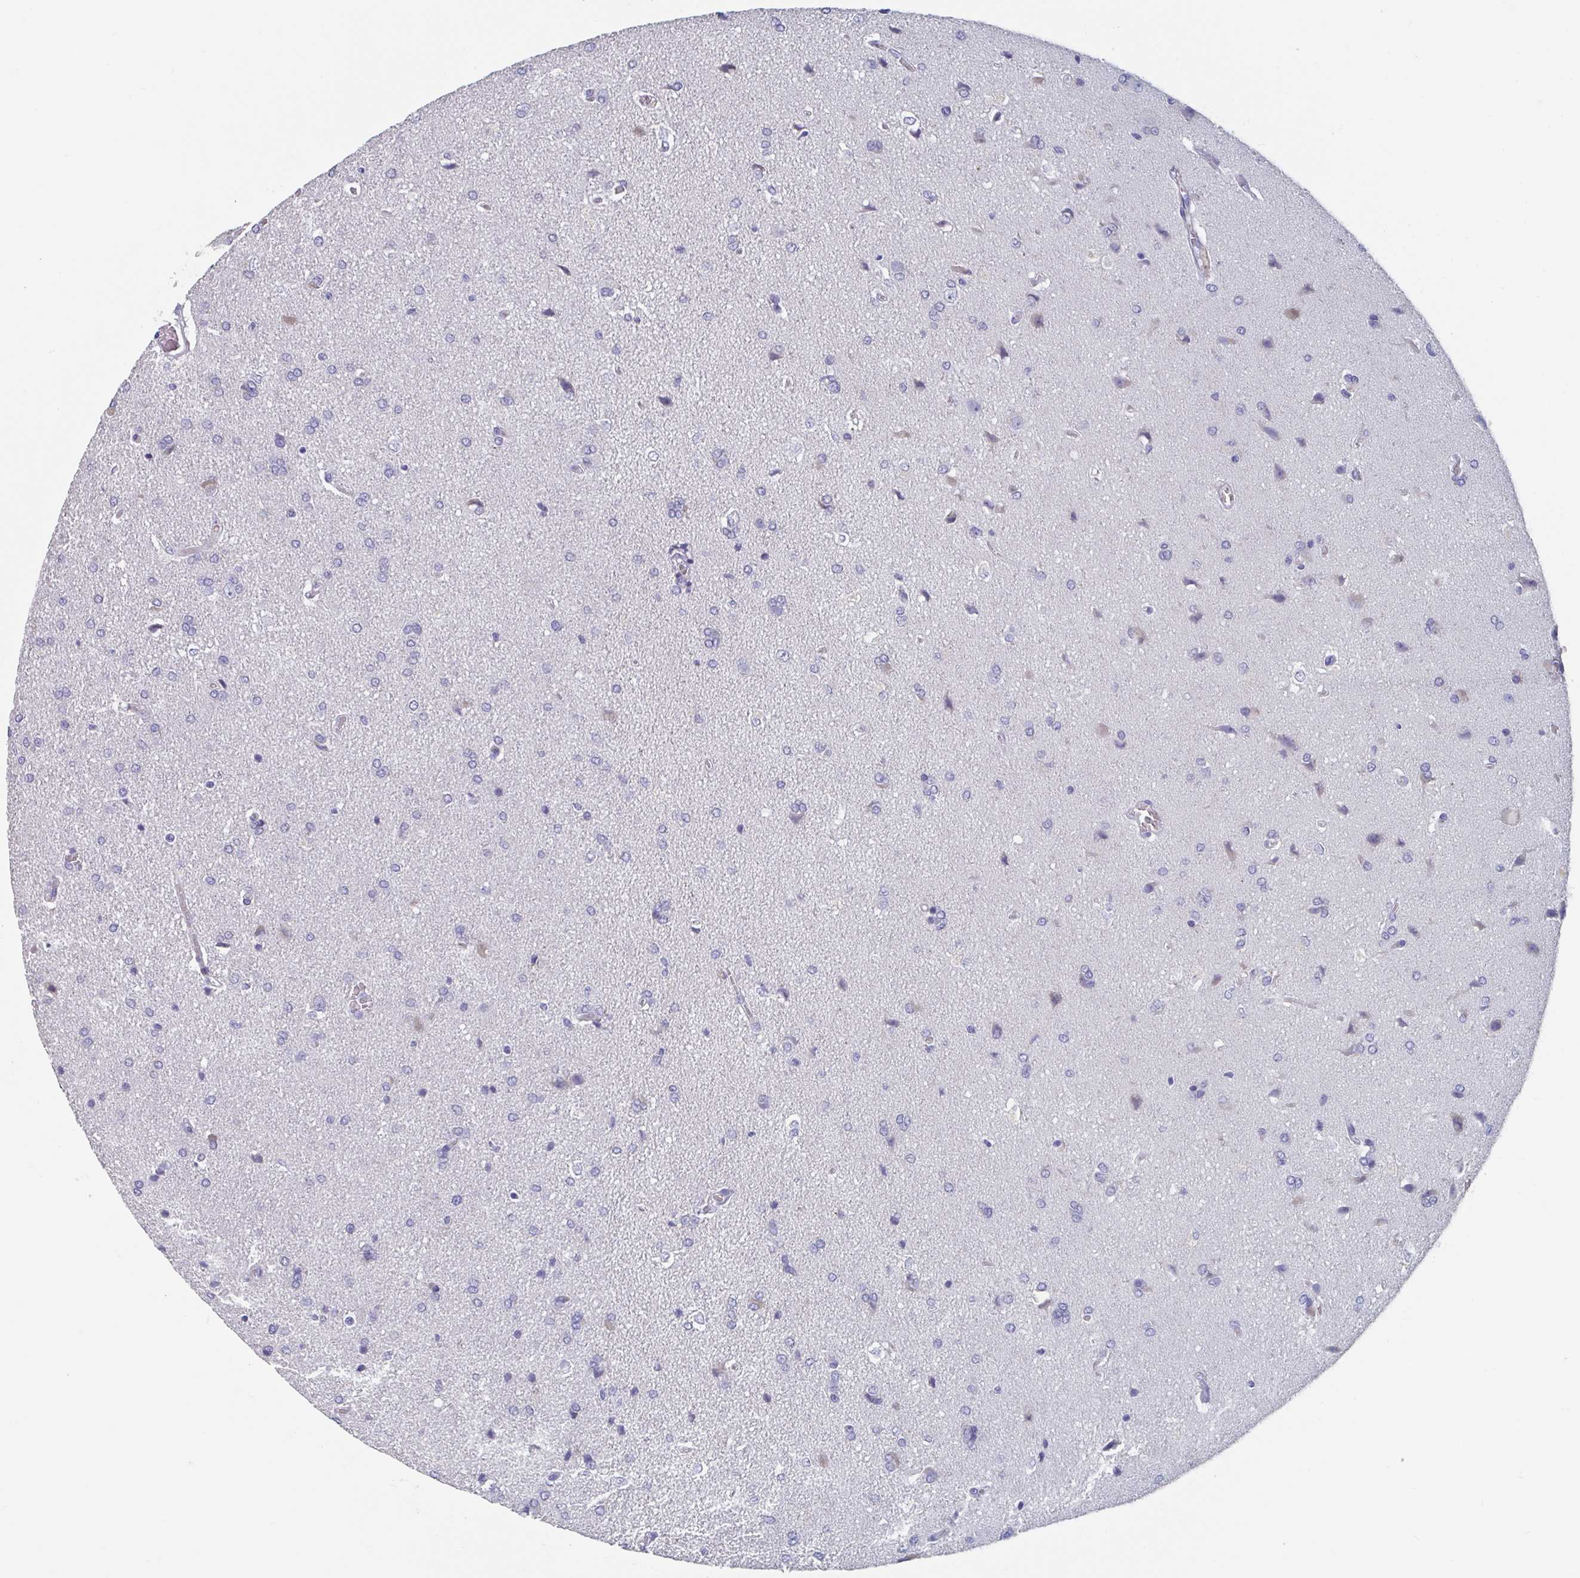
{"staining": {"intensity": "negative", "quantity": "none", "location": "none"}, "tissue": "glioma", "cell_type": "Tumor cells", "image_type": "cancer", "snomed": [{"axis": "morphology", "description": "Glioma, malignant, High grade"}, {"axis": "topography", "description": "Brain"}], "caption": "Glioma was stained to show a protein in brown. There is no significant staining in tumor cells.", "gene": "ABHD16A", "patient": {"sex": "male", "age": 68}}